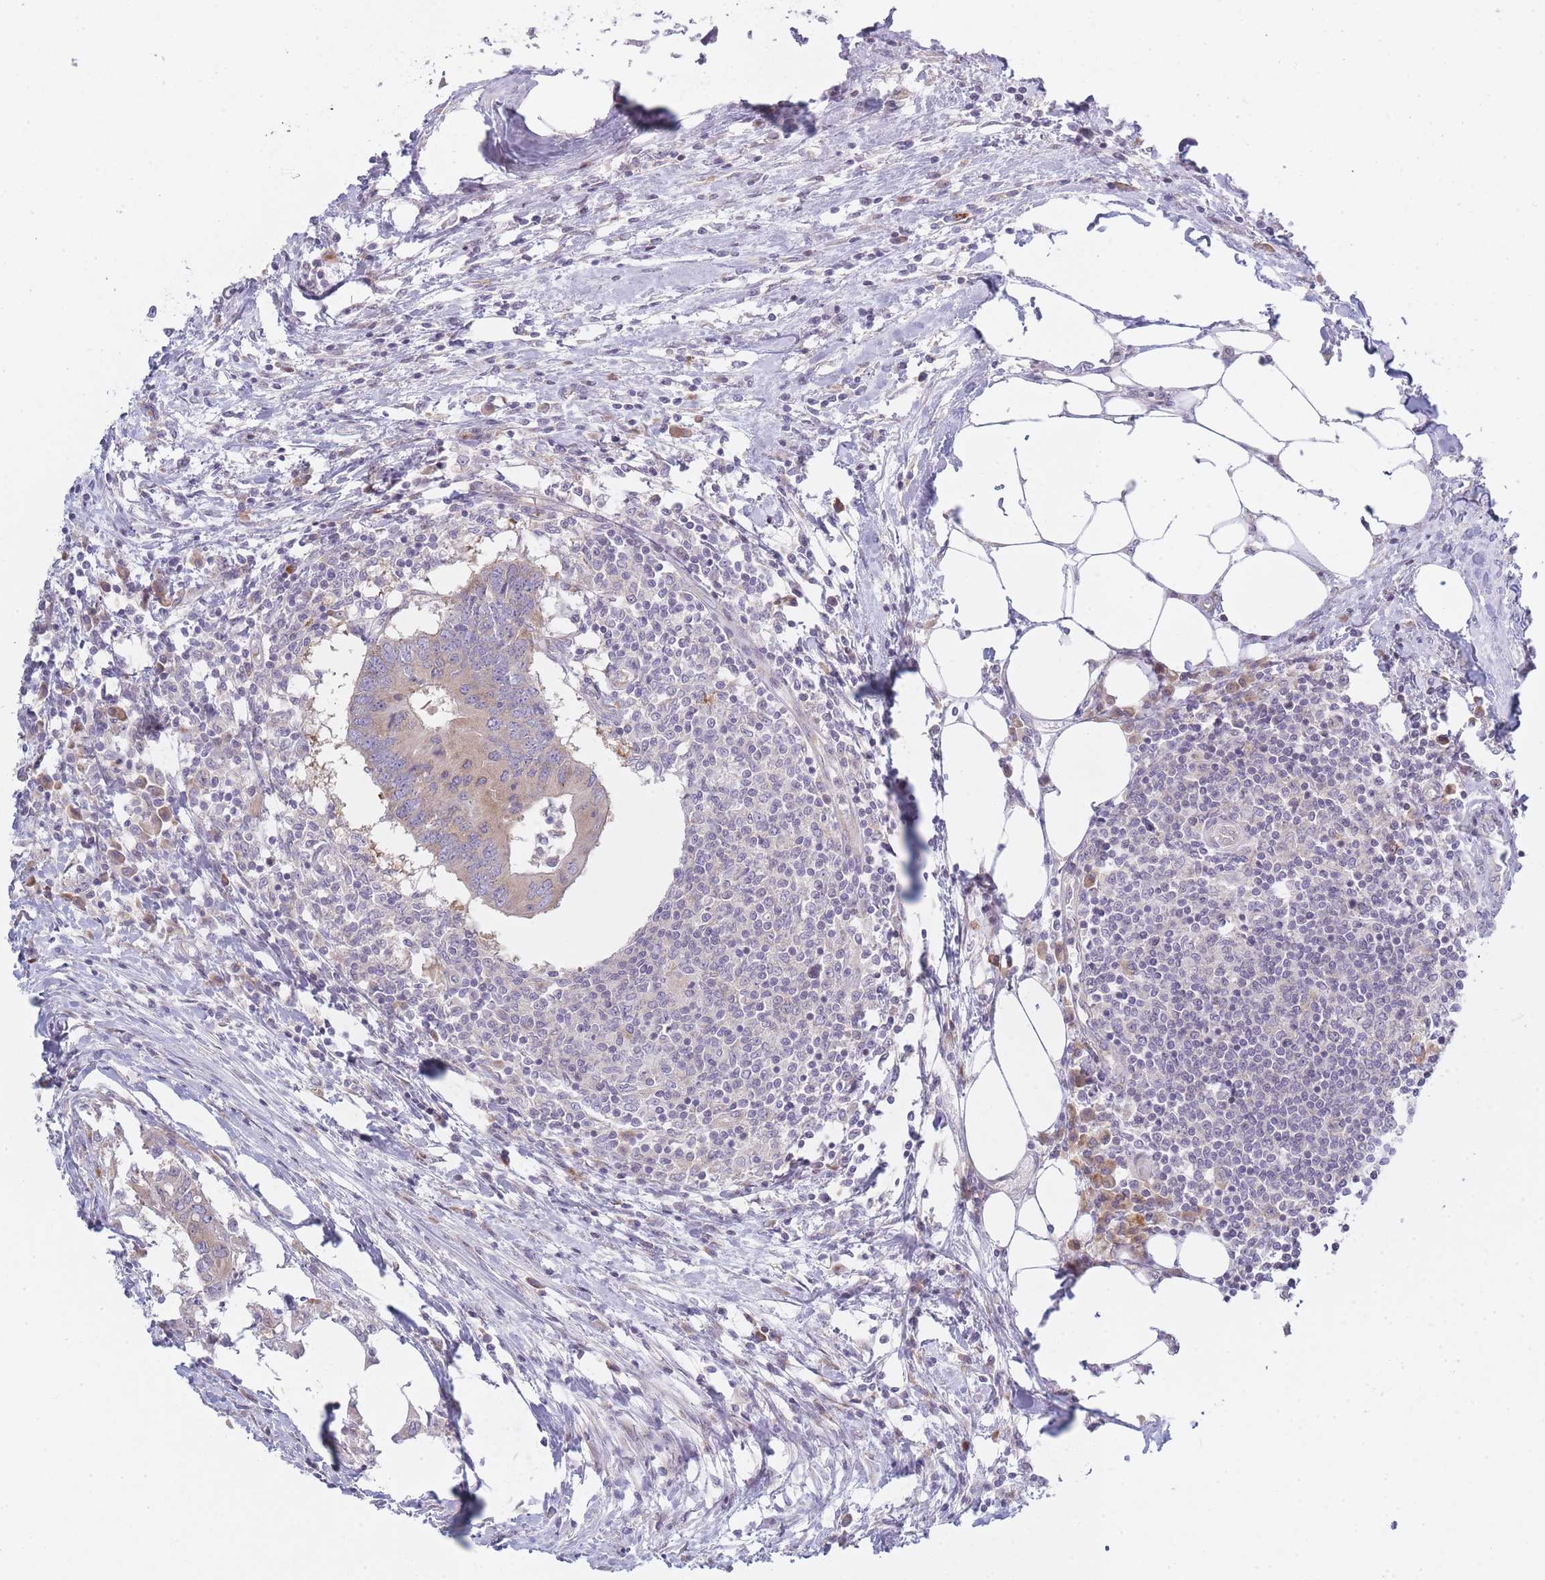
{"staining": {"intensity": "negative", "quantity": "none", "location": "none"}, "tissue": "colorectal cancer", "cell_type": "Tumor cells", "image_type": "cancer", "snomed": [{"axis": "morphology", "description": "Adenocarcinoma, NOS"}, {"axis": "topography", "description": "Colon"}], "caption": "Immunohistochemistry (IHC) of colorectal adenocarcinoma reveals no positivity in tumor cells. (DAB immunohistochemistry visualized using brightfield microscopy, high magnification).", "gene": "OR5L2", "patient": {"sex": "male", "age": 71}}